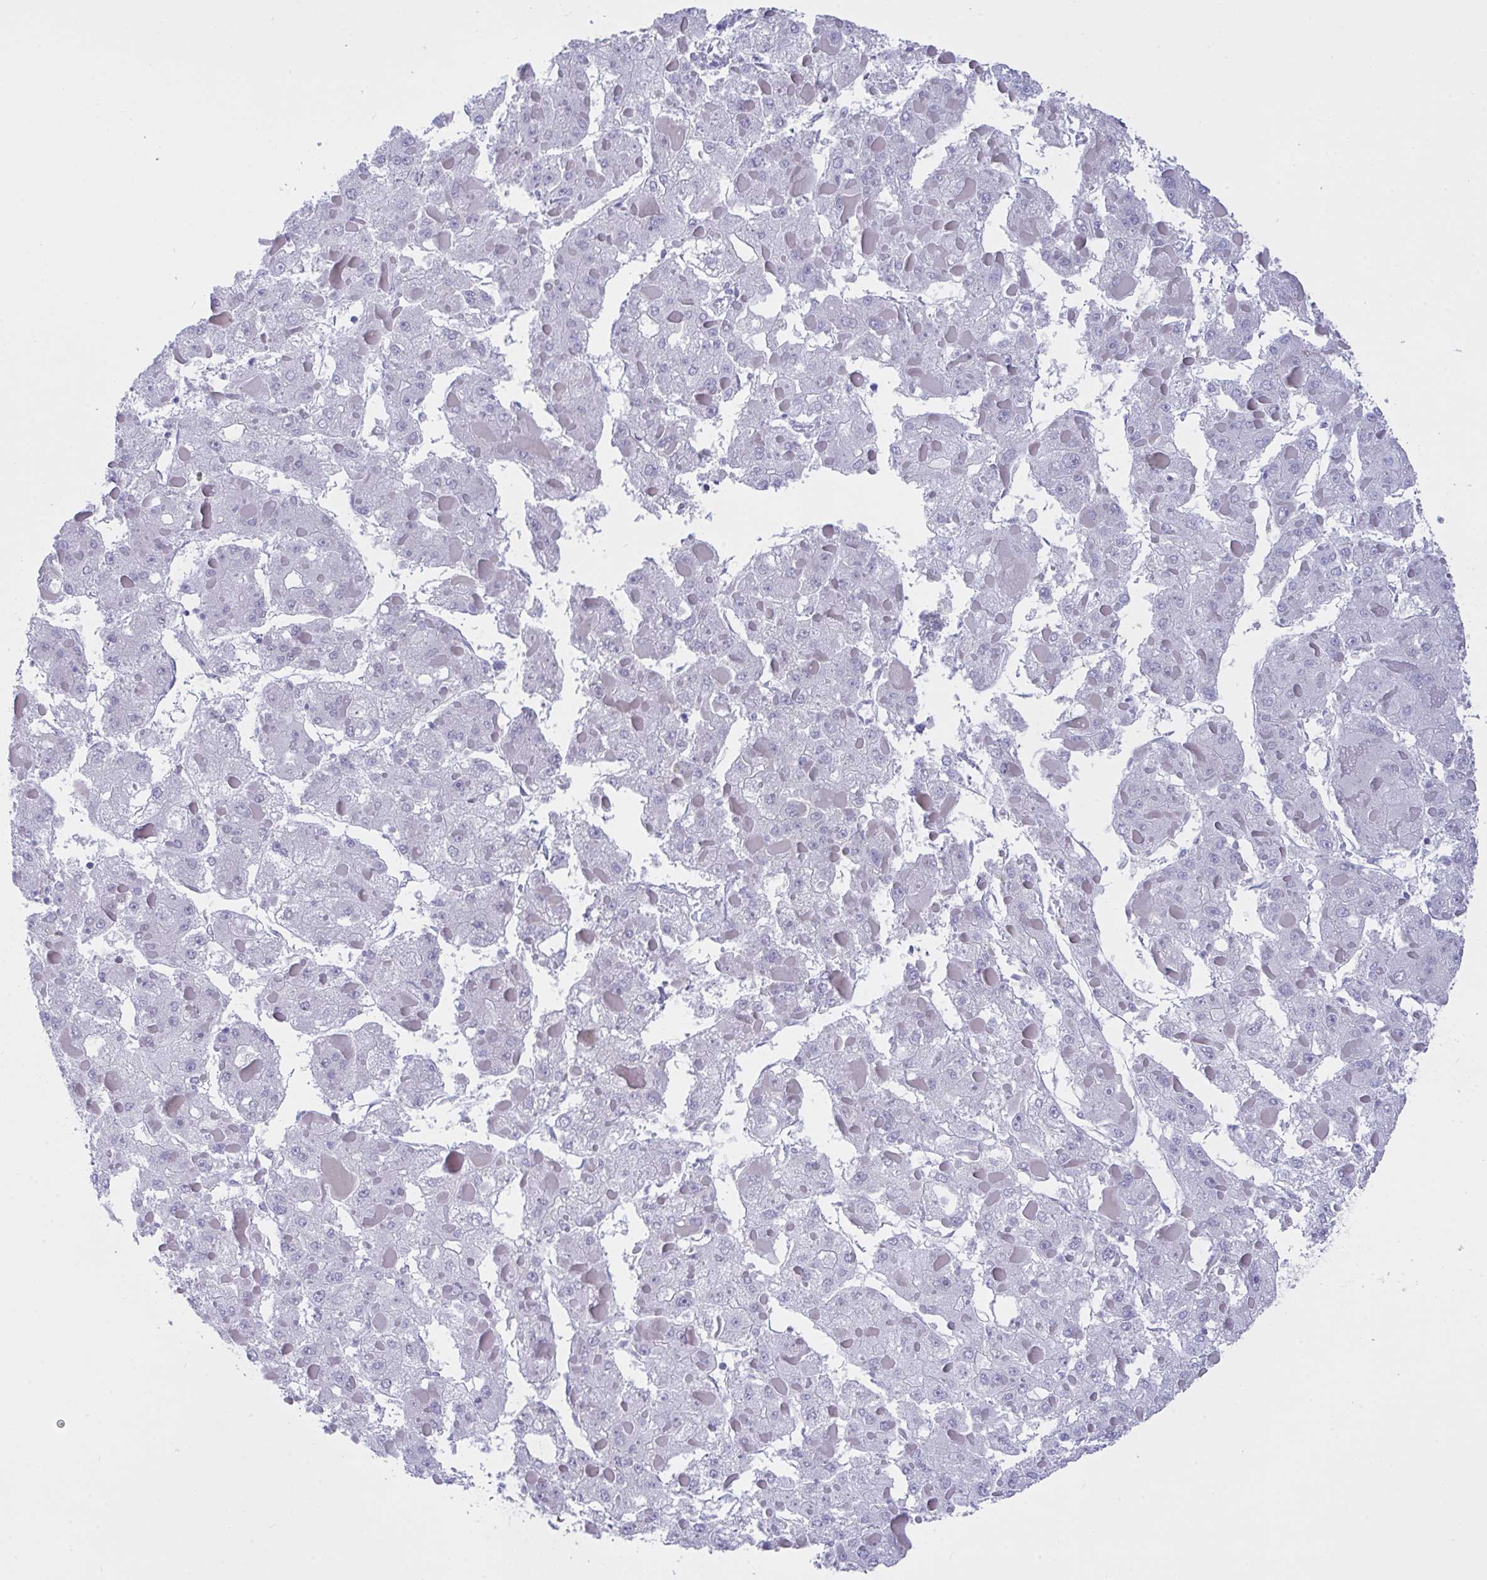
{"staining": {"intensity": "negative", "quantity": "none", "location": "none"}, "tissue": "liver cancer", "cell_type": "Tumor cells", "image_type": "cancer", "snomed": [{"axis": "morphology", "description": "Carcinoma, Hepatocellular, NOS"}, {"axis": "topography", "description": "Liver"}], "caption": "An immunohistochemistry photomicrograph of hepatocellular carcinoma (liver) is shown. There is no staining in tumor cells of hepatocellular carcinoma (liver). (Stains: DAB (3,3'-diaminobenzidine) IHC with hematoxylin counter stain, Microscopy: brightfield microscopy at high magnification).", "gene": "FBXL22", "patient": {"sex": "female", "age": 73}}